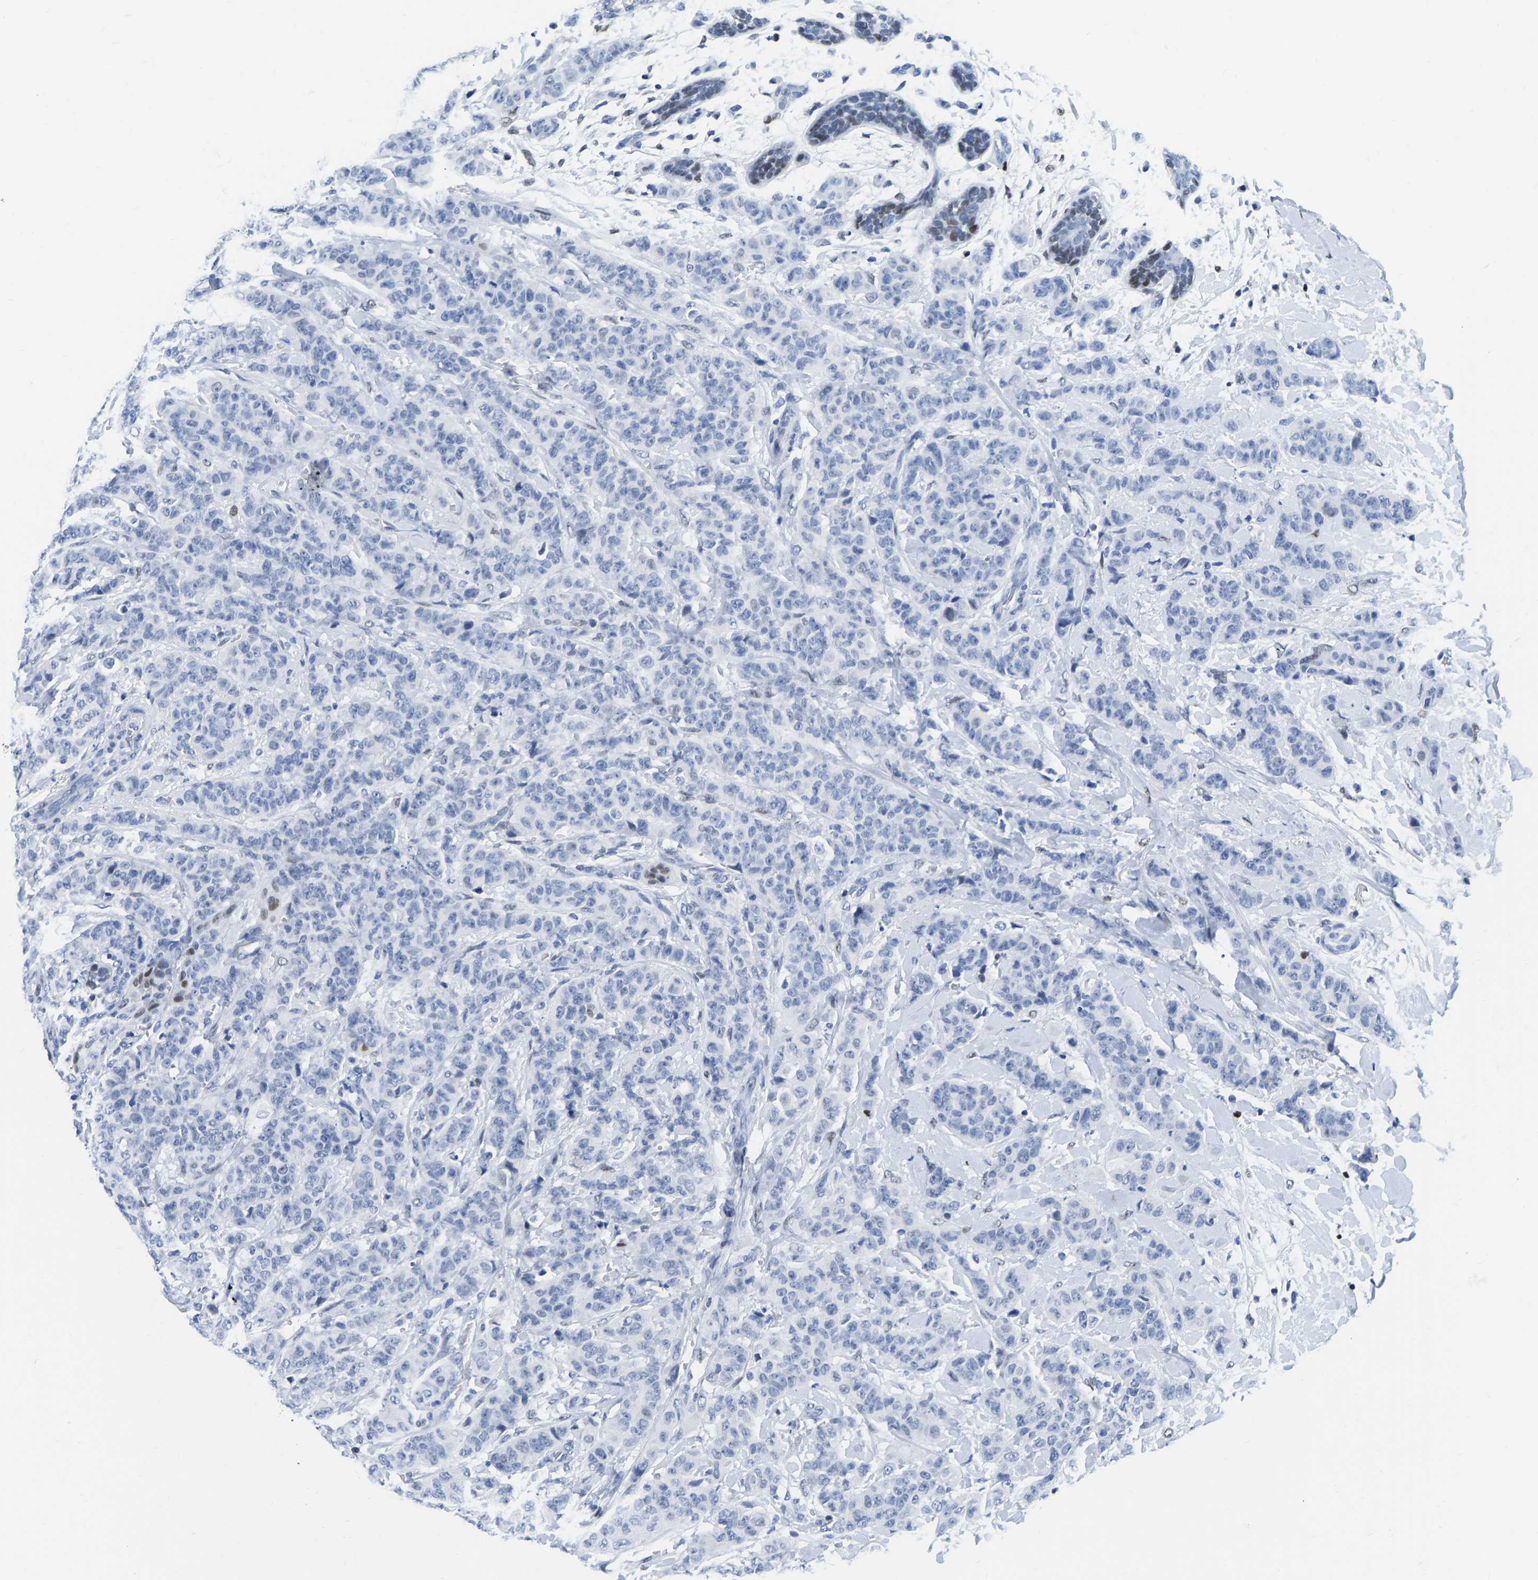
{"staining": {"intensity": "negative", "quantity": "none", "location": "none"}, "tissue": "breast cancer", "cell_type": "Tumor cells", "image_type": "cancer", "snomed": [{"axis": "morphology", "description": "Normal tissue, NOS"}, {"axis": "morphology", "description": "Duct carcinoma"}, {"axis": "topography", "description": "Breast"}], "caption": "Immunohistochemical staining of human breast cancer (infiltrating ductal carcinoma) exhibits no significant positivity in tumor cells.", "gene": "TCF7", "patient": {"sex": "female", "age": 40}}